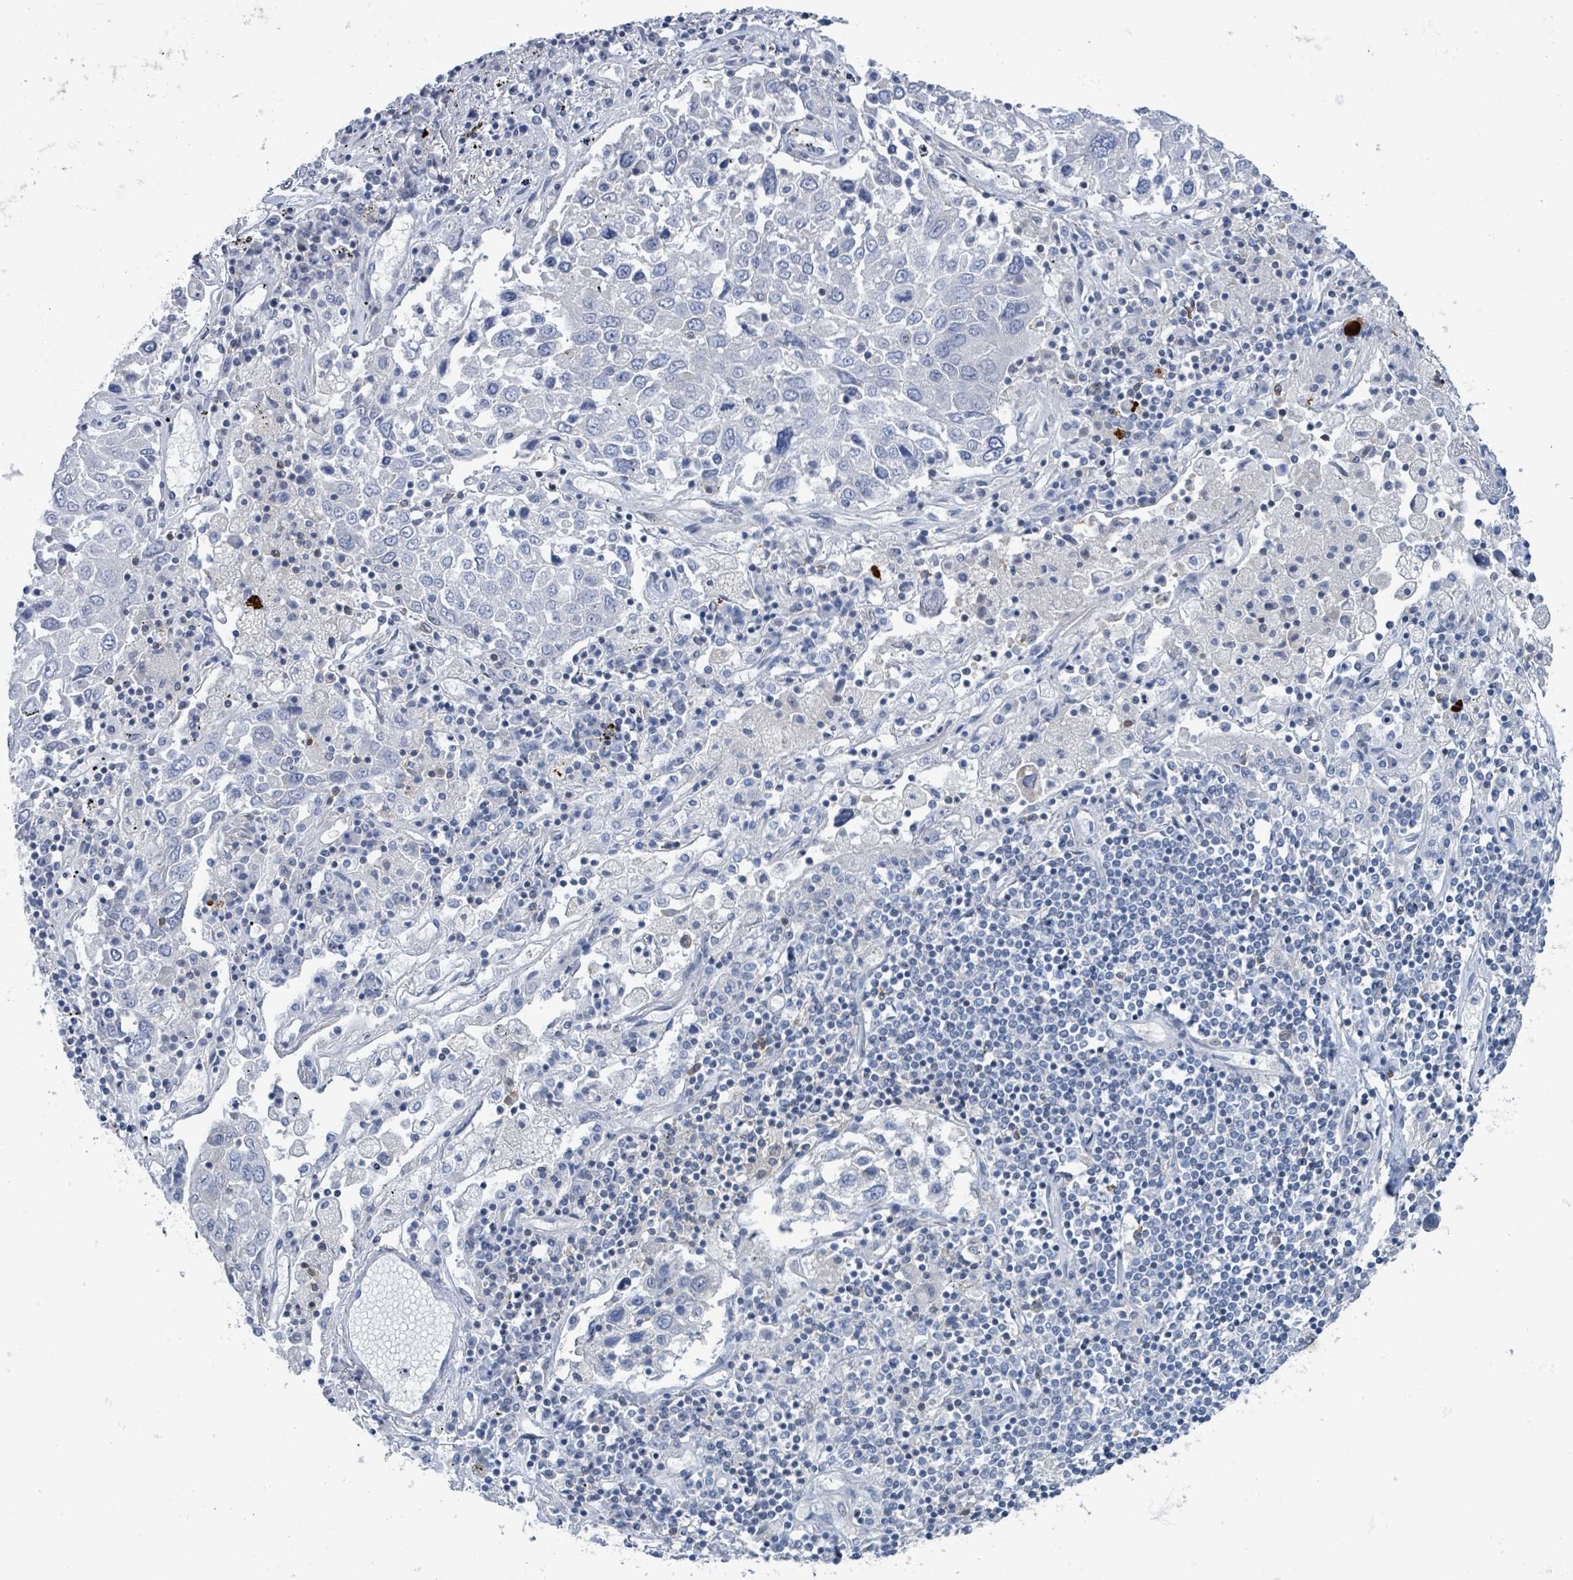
{"staining": {"intensity": "negative", "quantity": "none", "location": "none"}, "tissue": "lung cancer", "cell_type": "Tumor cells", "image_type": "cancer", "snomed": [{"axis": "morphology", "description": "Squamous cell carcinoma, NOS"}, {"axis": "topography", "description": "Lung"}], "caption": "High power microscopy image of an immunohistochemistry image of lung squamous cell carcinoma, revealing no significant expression in tumor cells.", "gene": "DGKZ", "patient": {"sex": "male", "age": 65}}